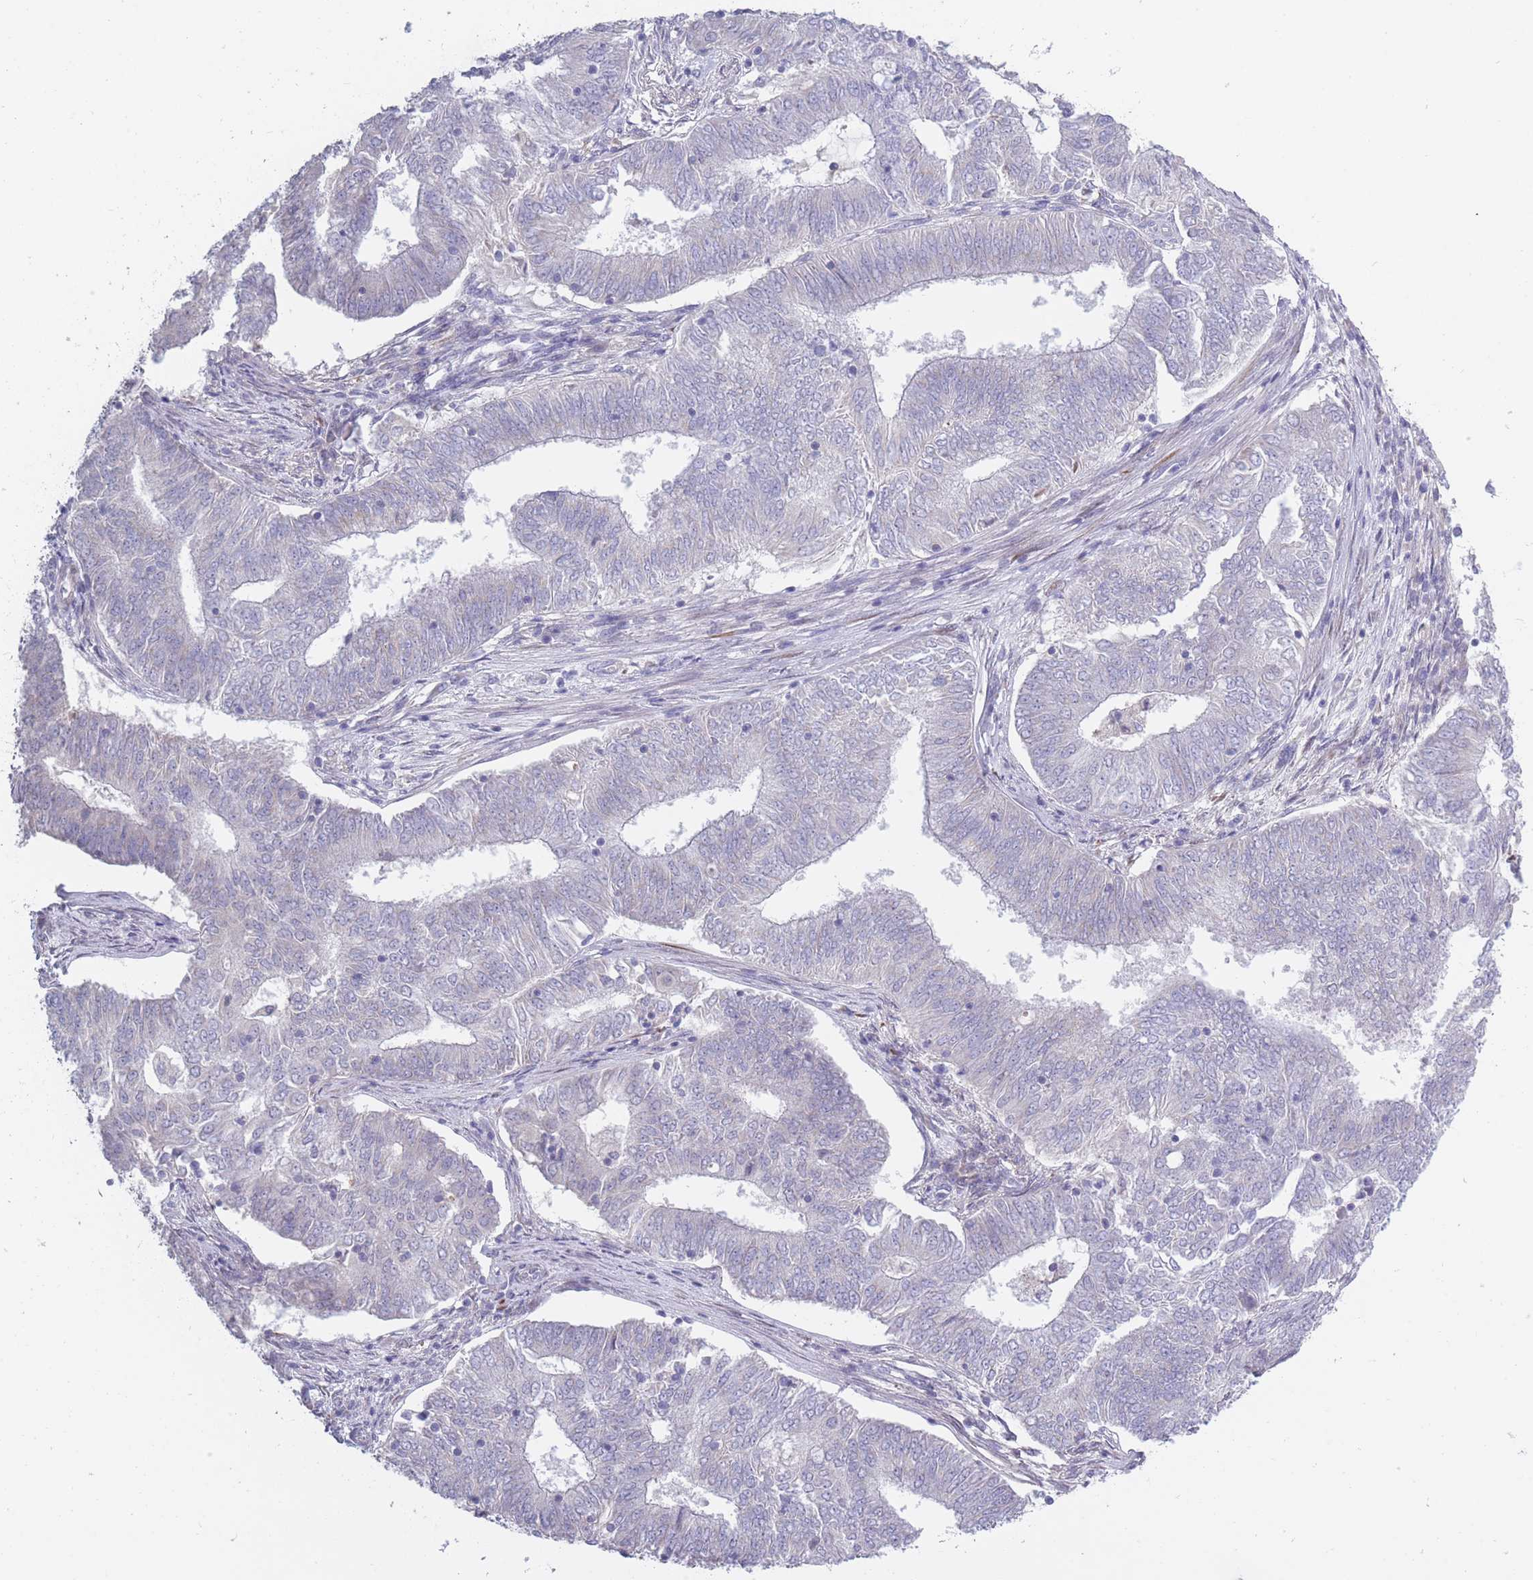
{"staining": {"intensity": "negative", "quantity": "none", "location": "none"}, "tissue": "endometrial cancer", "cell_type": "Tumor cells", "image_type": "cancer", "snomed": [{"axis": "morphology", "description": "Adenocarcinoma, NOS"}, {"axis": "topography", "description": "Endometrium"}], "caption": "The photomicrograph reveals no significant staining in tumor cells of endometrial adenocarcinoma. The staining is performed using DAB (3,3'-diaminobenzidine) brown chromogen with nuclei counter-stained in using hematoxylin.", "gene": "CCNQ", "patient": {"sex": "female", "age": 62}}